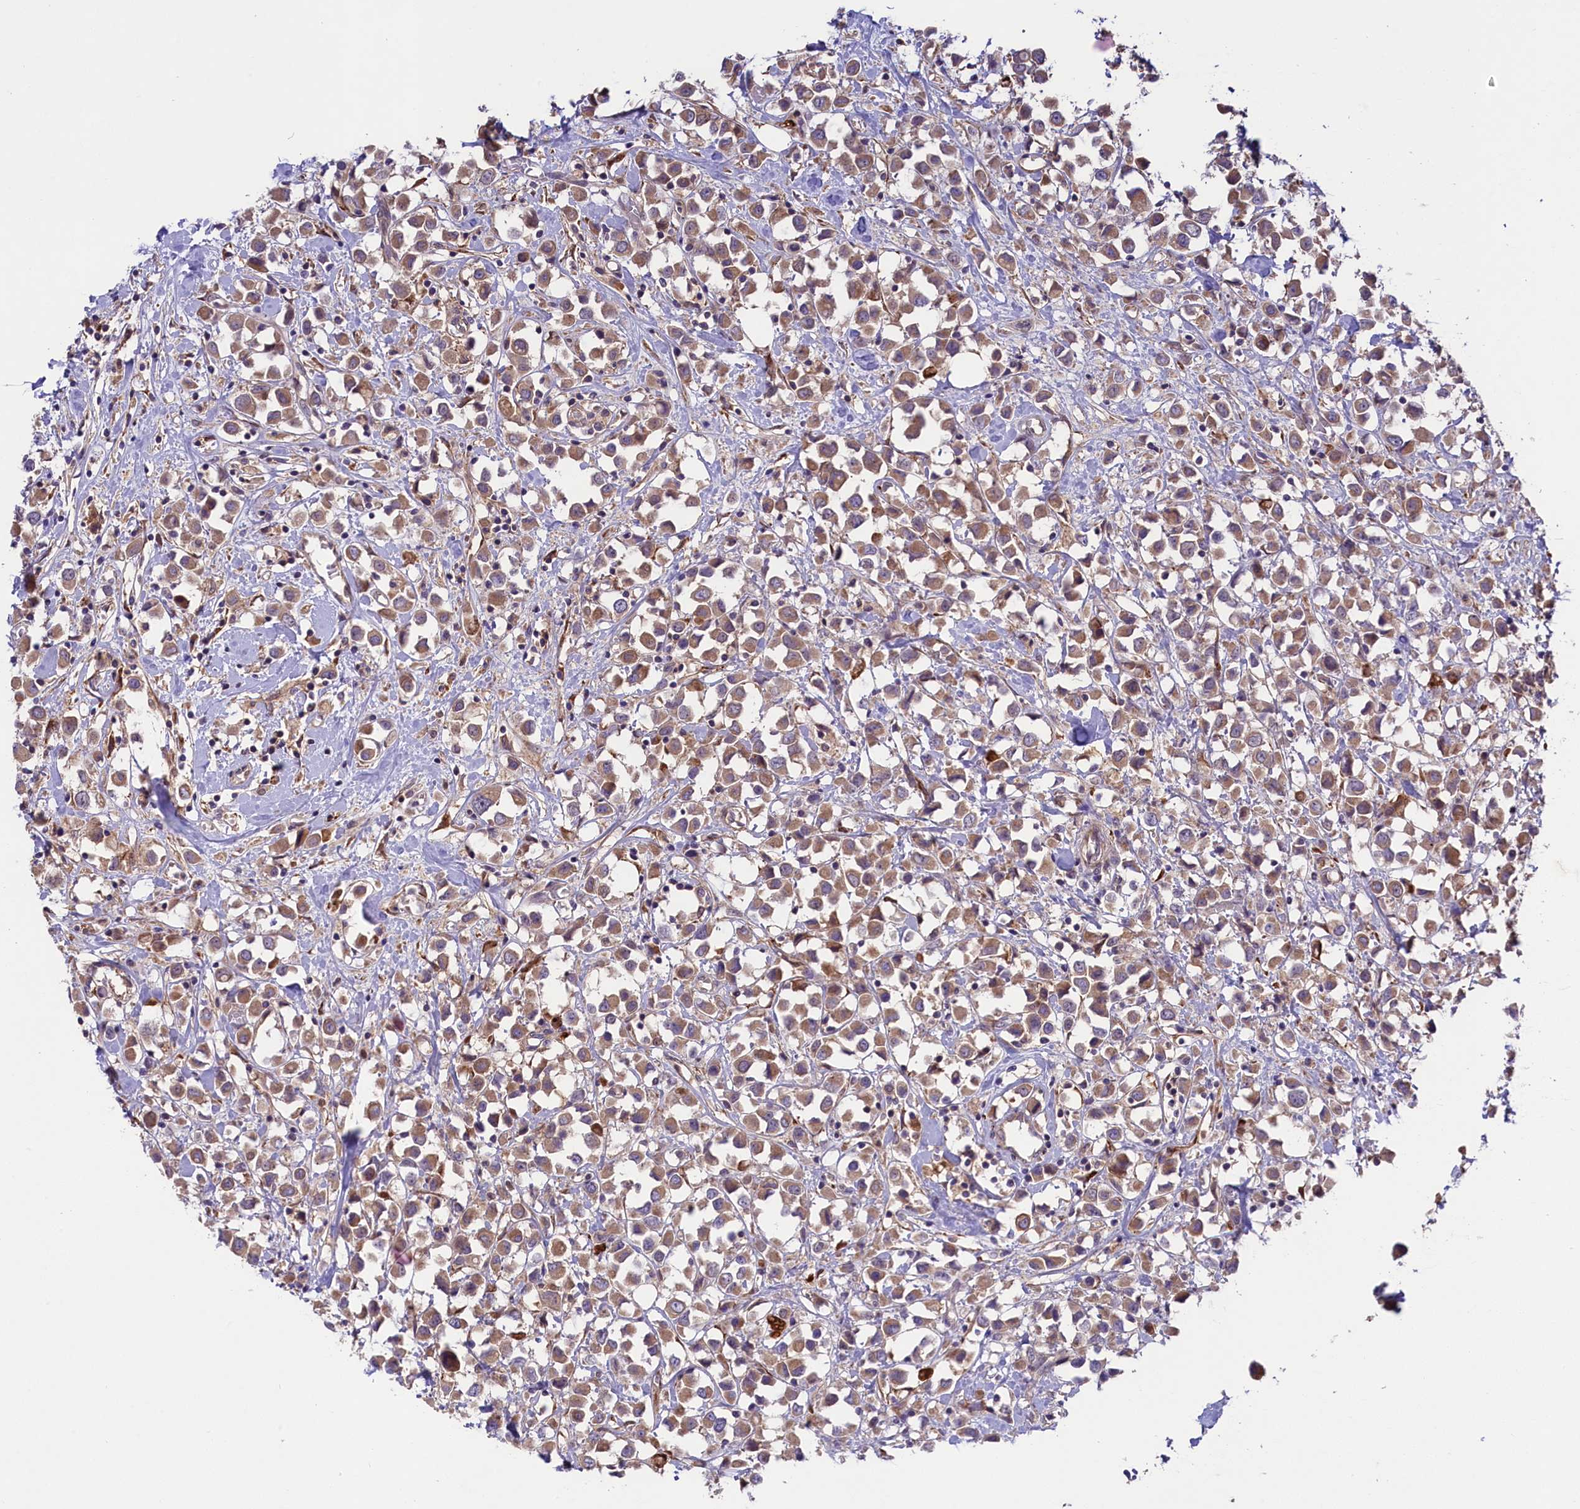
{"staining": {"intensity": "moderate", "quantity": ">75%", "location": "cytoplasmic/membranous"}, "tissue": "breast cancer", "cell_type": "Tumor cells", "image_type": "cancer", "snomed": [{"axis": "morphology", "description": "Duct carcinoma"}, {"axis": "topography", "description": "Breast"}], "caption": "Protein staining reveals moderate cytoplasmic/membranous staining in about >75% of tumor cells in breast invasive ductal carcinoma. (Brightfield microscopy of DAB IHC at high magnification).", "gene": "COG8", "patient": {"sex": "female", "age": 61}}